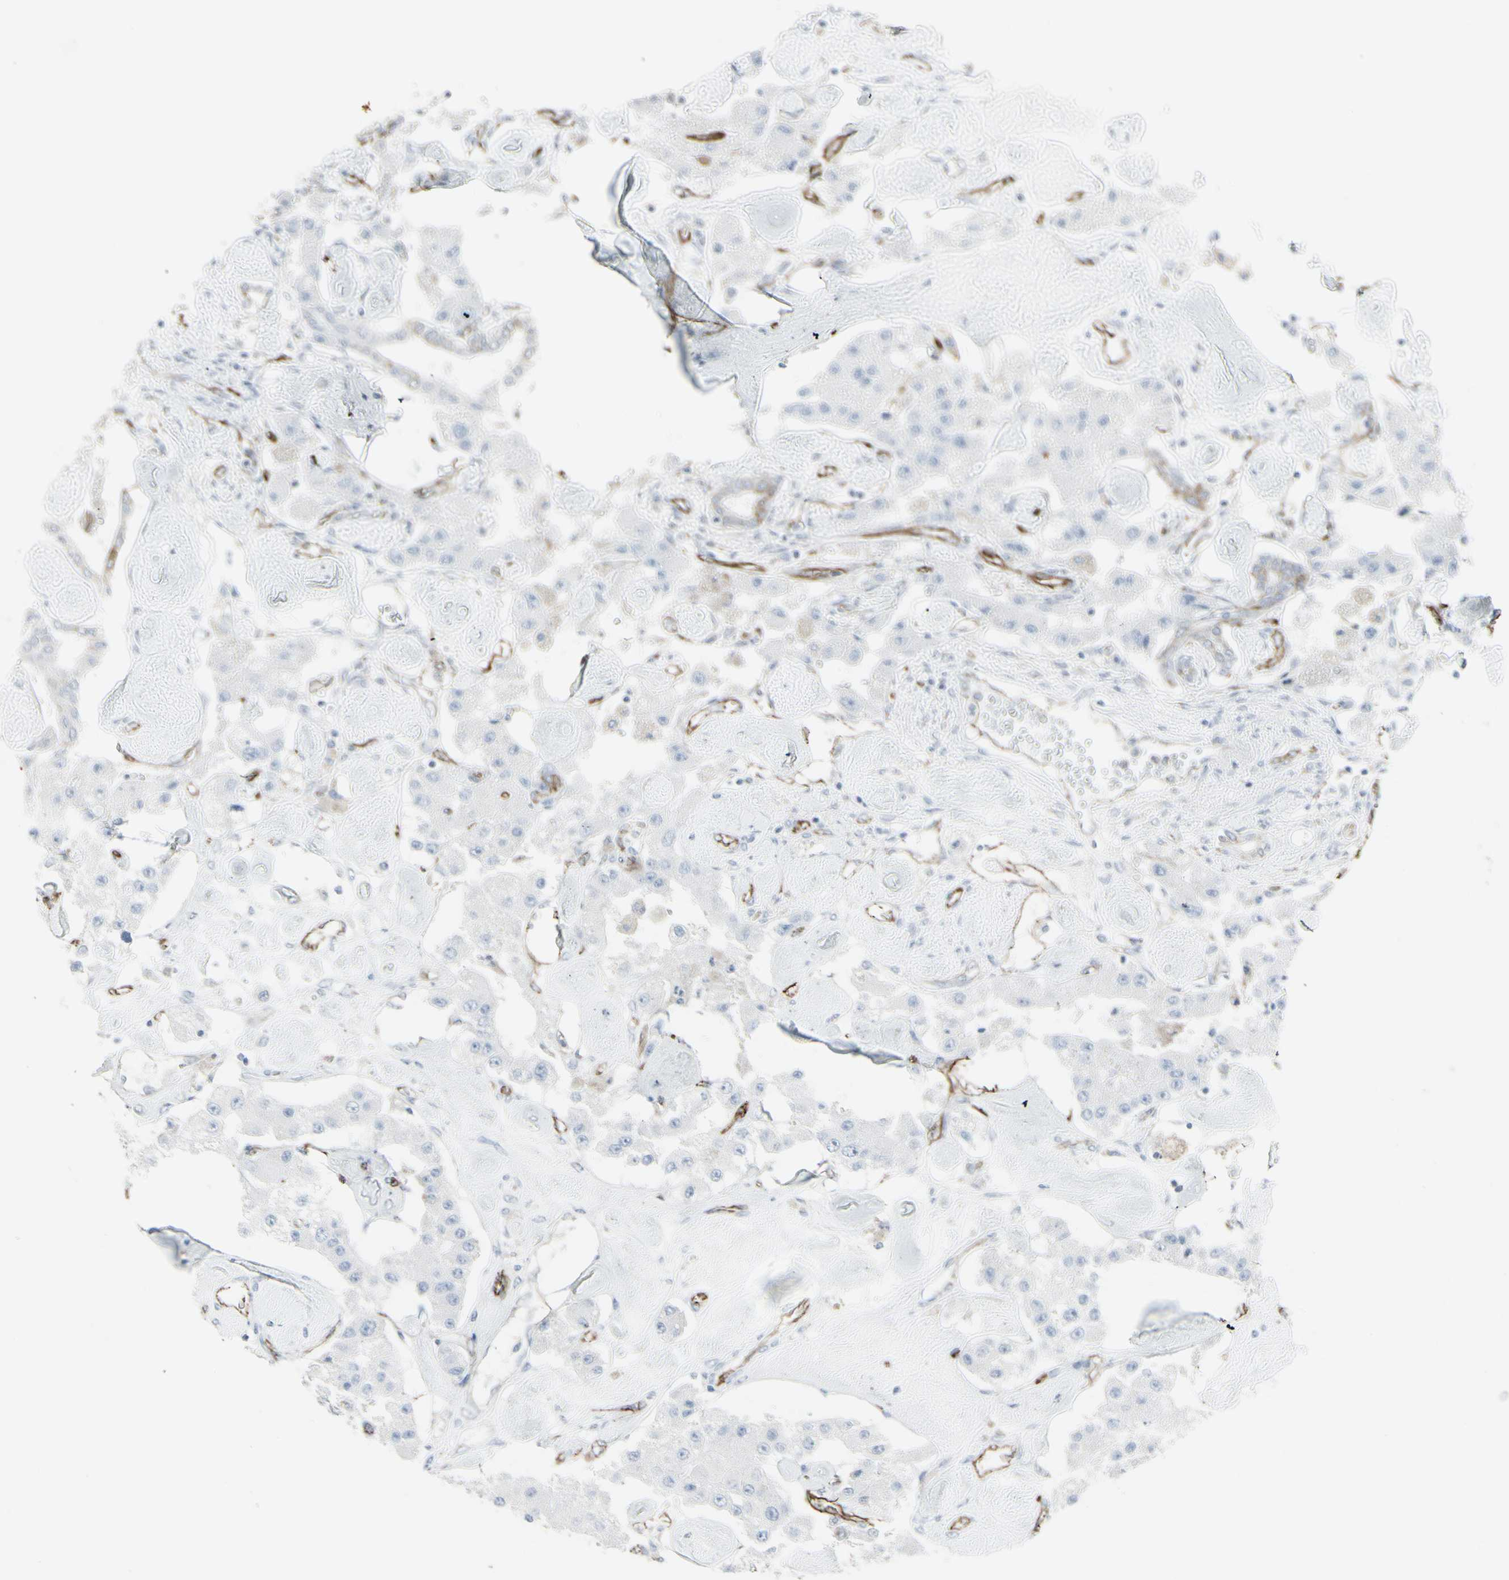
{"staining": {"intensity": "negative", "quantity": "none", "location": "none"}, "tissue": "carcinoid", "cell_type": "Tumor cells", "image_type": "cancer", "snomed": [{"axis": "morphology", "description": "Carcinoid, malignant, NOS"}, {"axis": "topography", "description": "Pancreas"}], "caption": "DAB (3,3'-diaminobenzidine) immunohistochemical staining of malignant carcinoid reveals no significant expression in tumor cells. (Brightfield microscopy of DAB immunohistochemistry at high magnification).", "gene": "GJA1", "patient": {"sex": "male", "age": 41}}